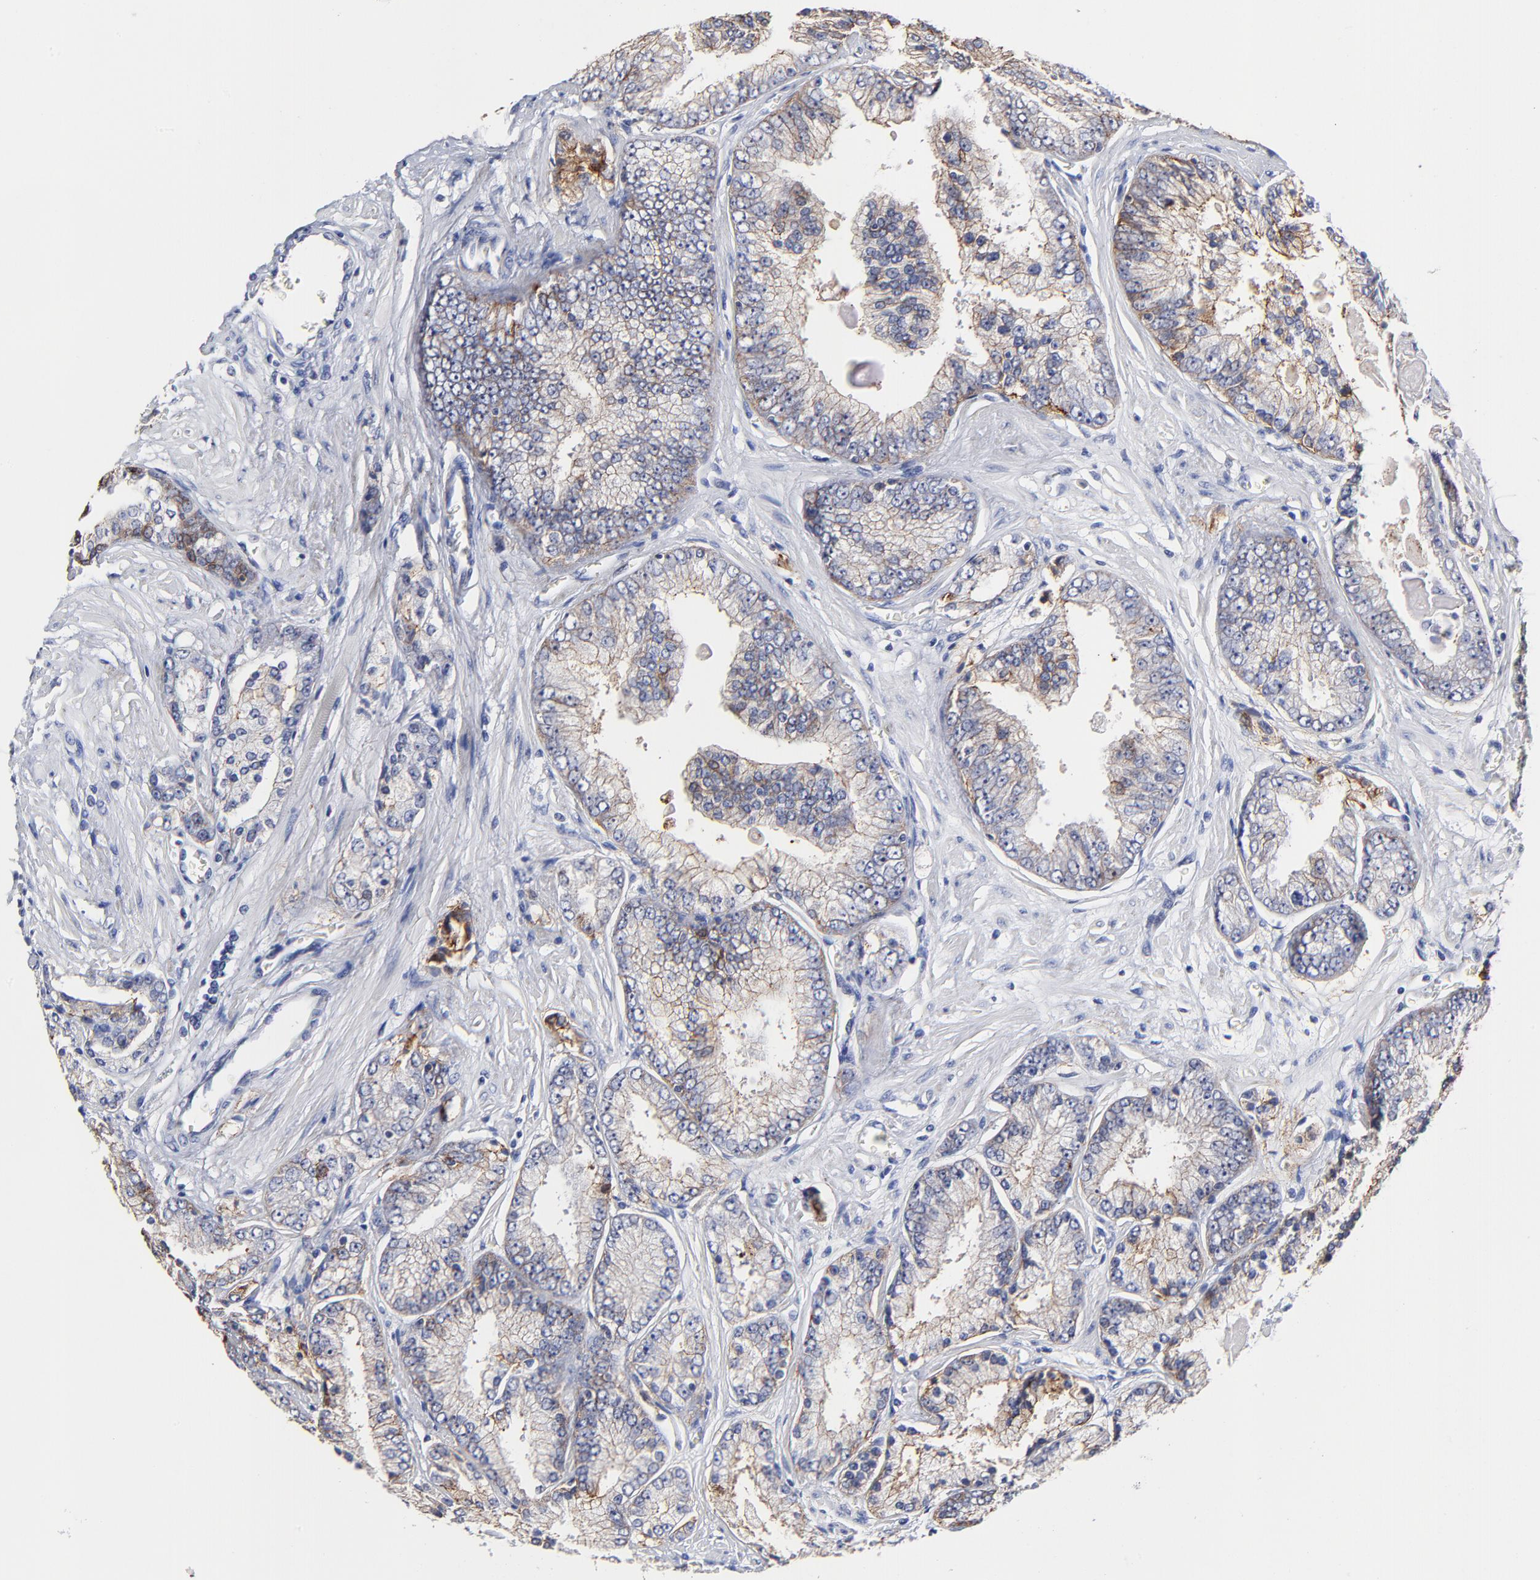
{"staining": {"intensity": "negative", "quantity": "none", "location": "none"}, "tissue": "prostate cancer", "cell_type": "Tumor cells", "image_type": "cancer", "snomed": [{"axis": "morphology", "description": "Adenocarcinoma, High grade"}, {"axis": "topography", "description": "Prostate"}], "caption": "A micrograph of human prostate cancer (adenocarcinoma (high-grade)) is negative for staining in tumor cells. (DAB IHC with hematoxylin counter stain).", "gene": "CXADR", "patient": {"sex": "male", "age": 71}}